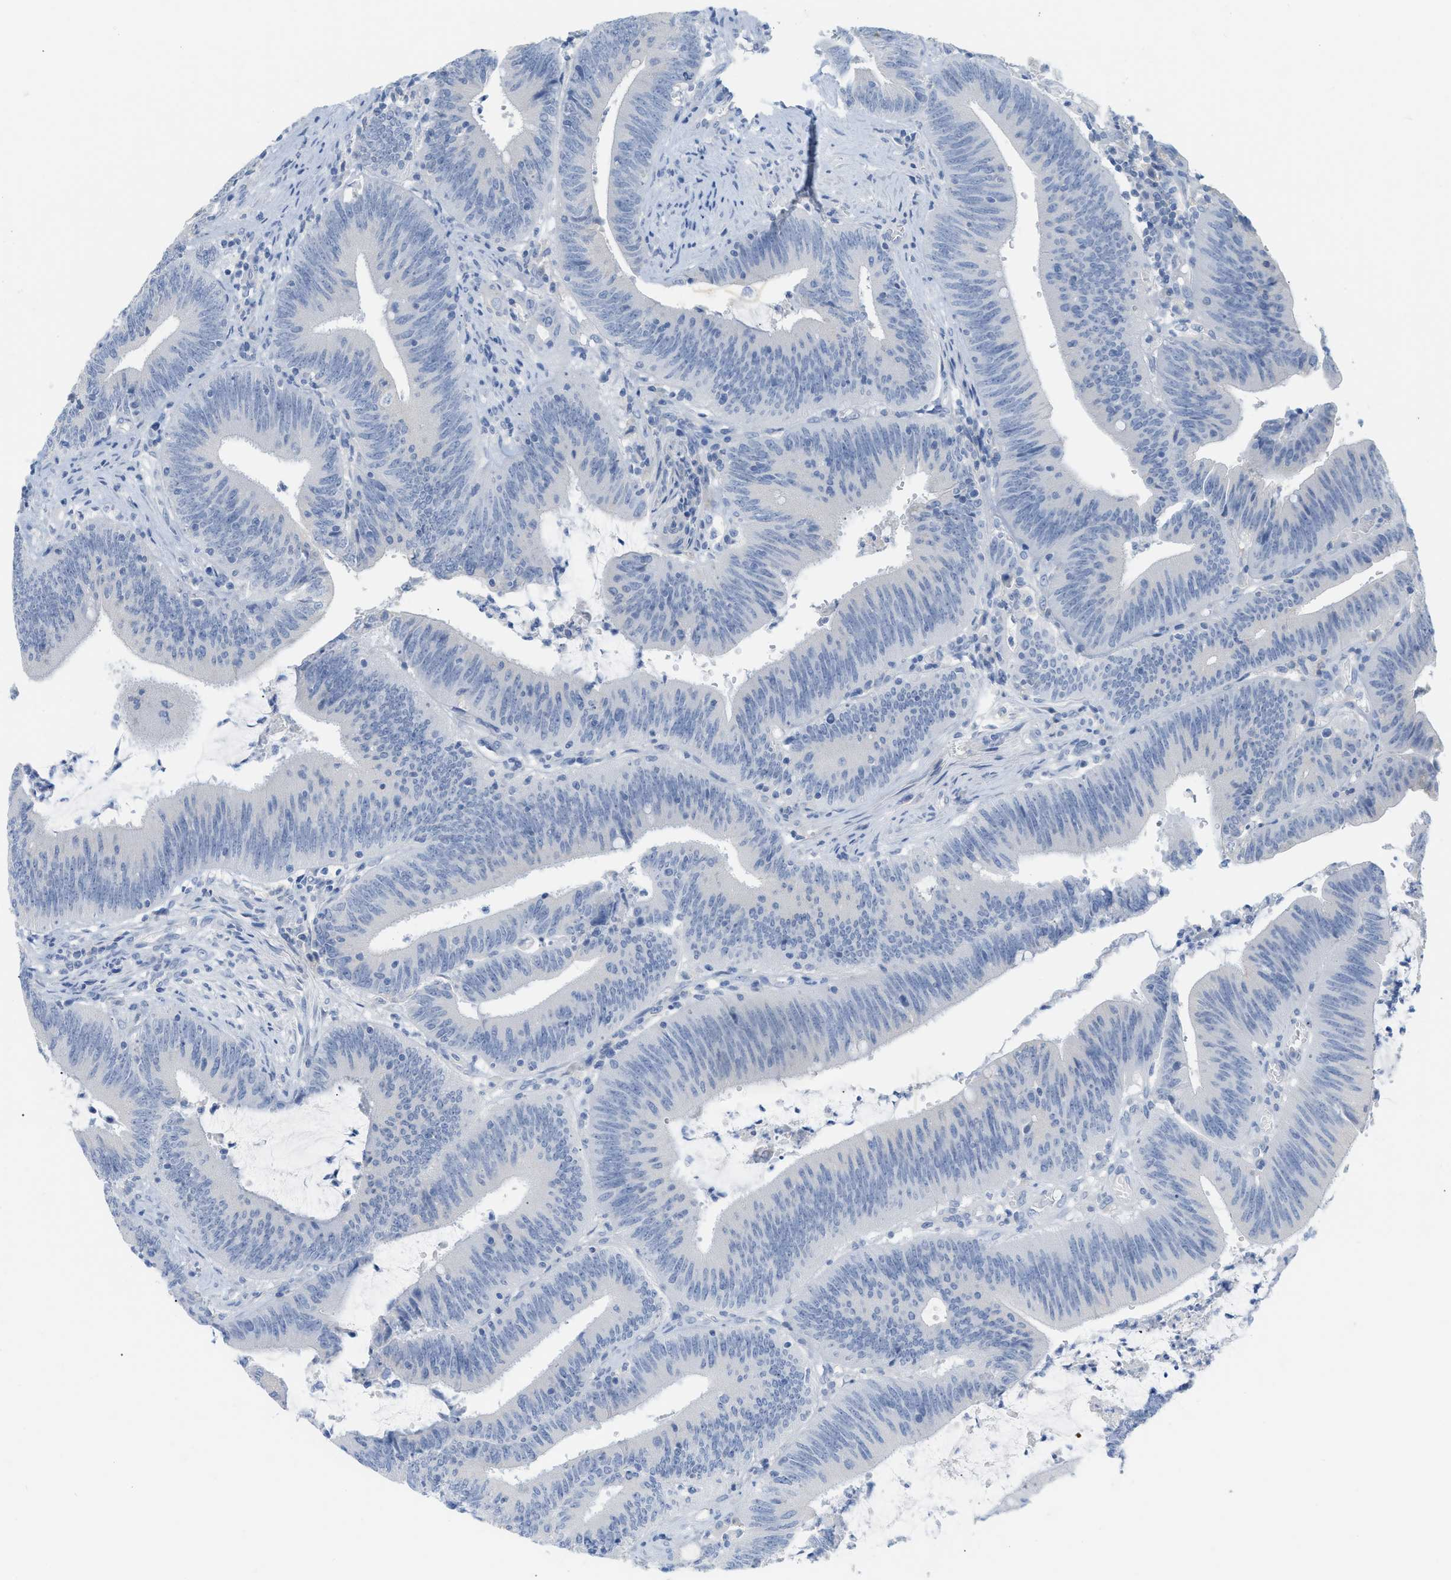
{"staining": {"intensity": "negative", "quantity": "none", "location": "none"}, "tissue": "colorectal cancer", "cell_type": "Tumor cells", "image_type": "cancer", "snomed": [{"axis": "morphology", "description": "Normal tissue, NOS"}, {"axis": "morphology", "description": "Adenocarcinoma, NOS"}, {"axis": "topography", "description": "Rectum"}], "caption": "A photomicrograph of adenocarcinoma (colorectal) stained for a protein shows no brown staining in tumor cells.", "gene": "PAPPA", "patient": {"sex": "female", "age": 66}}